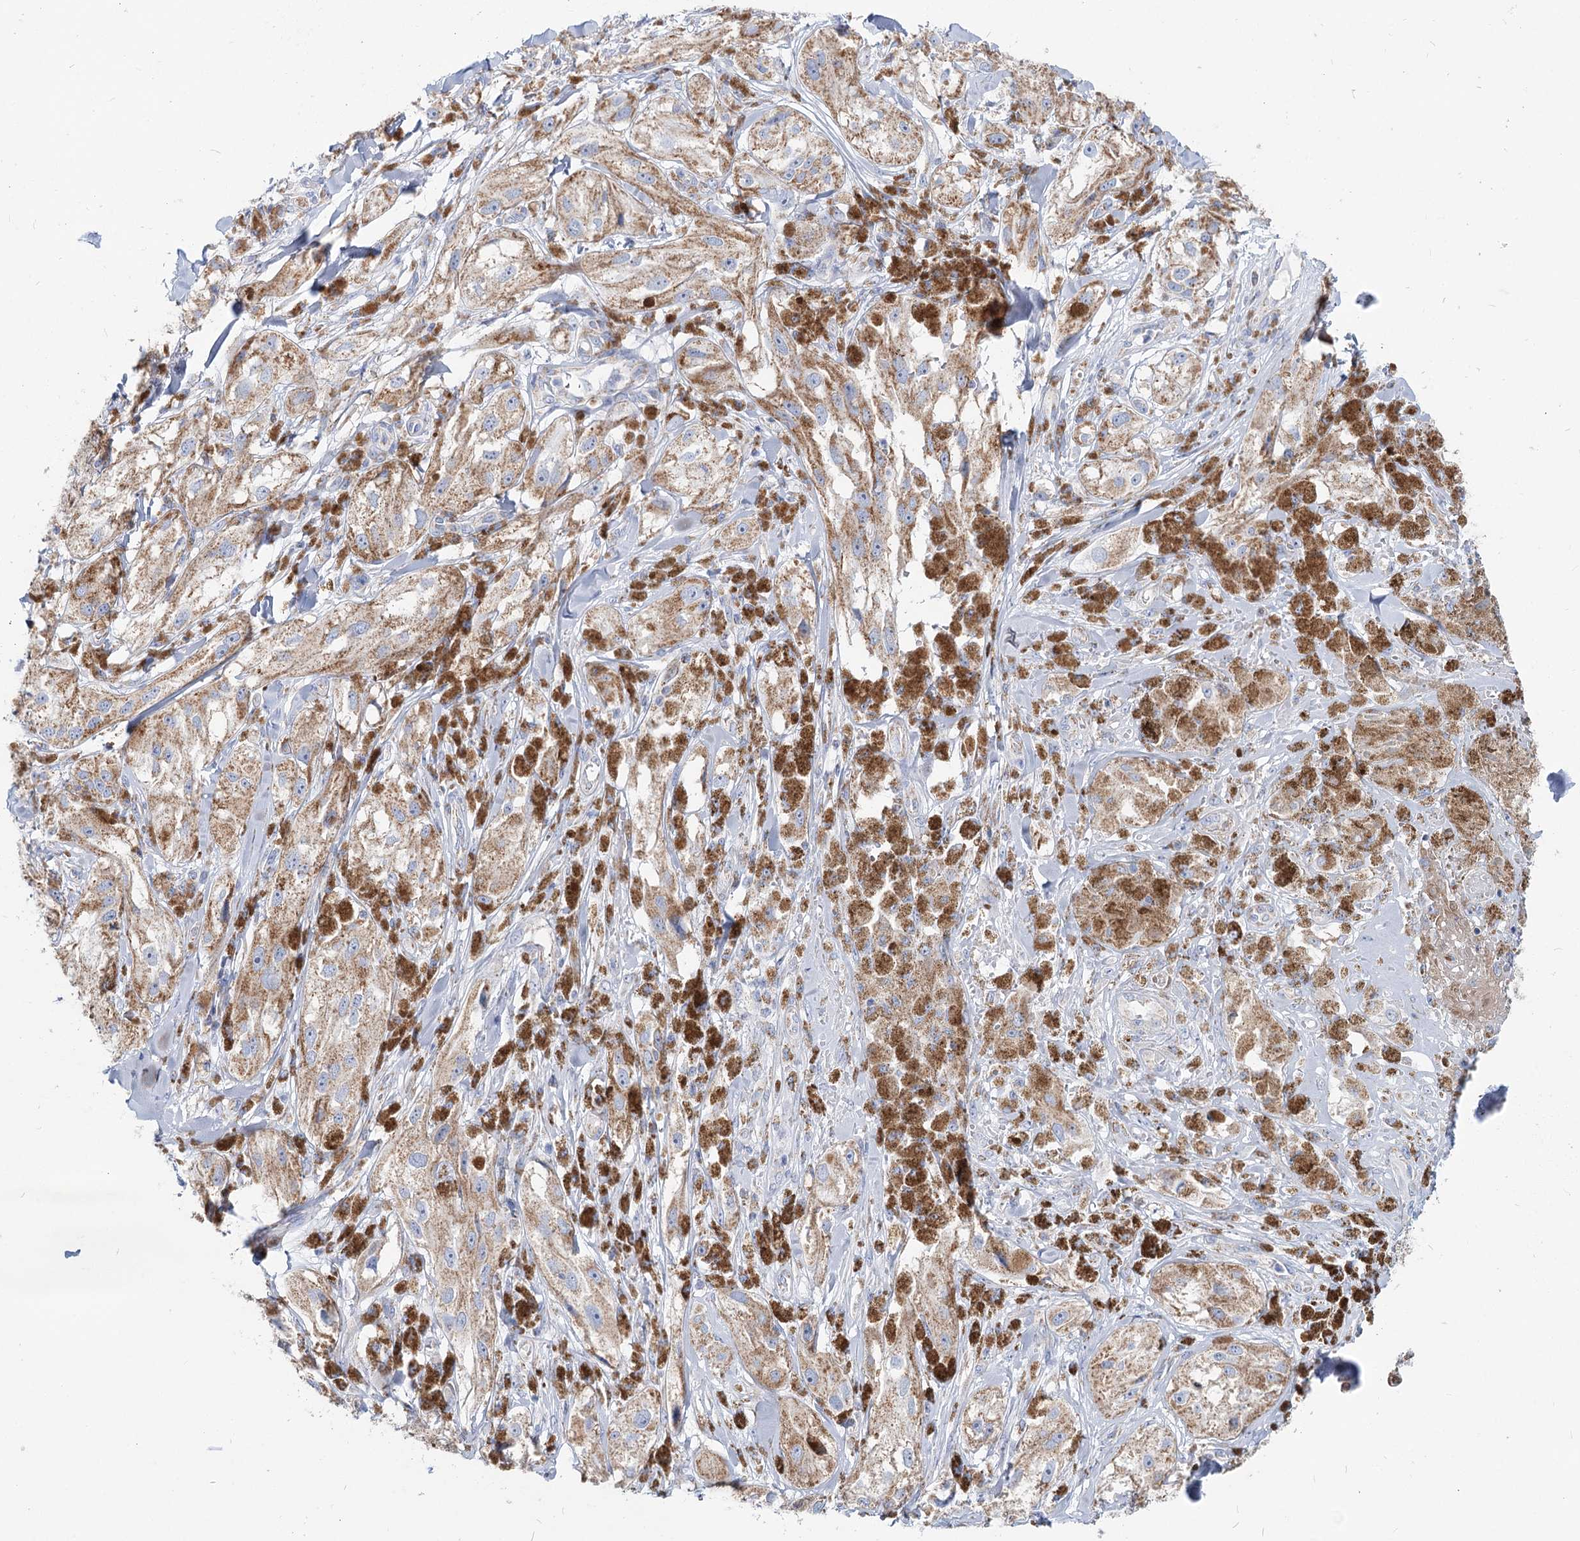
{"staining": {"intensity": "moderate", "quantity": ">75%", "location": "cytoplasmic/membranous"}, "tissue": "melanoma", "cell_type": "Tumor cells", "image_type": "cancer", "snomed": [{"axis": "morphology", "description": "Malignant melanoma, NOS"}, {"axis": "topography", "description": "Skin"}], "caption": "The immunohistochemical stain labels moderate cytoplasmic/membranous positivity in tumor cells of melanoma tissue.", "gene": "MCCC2", "patient": {"sex": "male", "age": 88}}